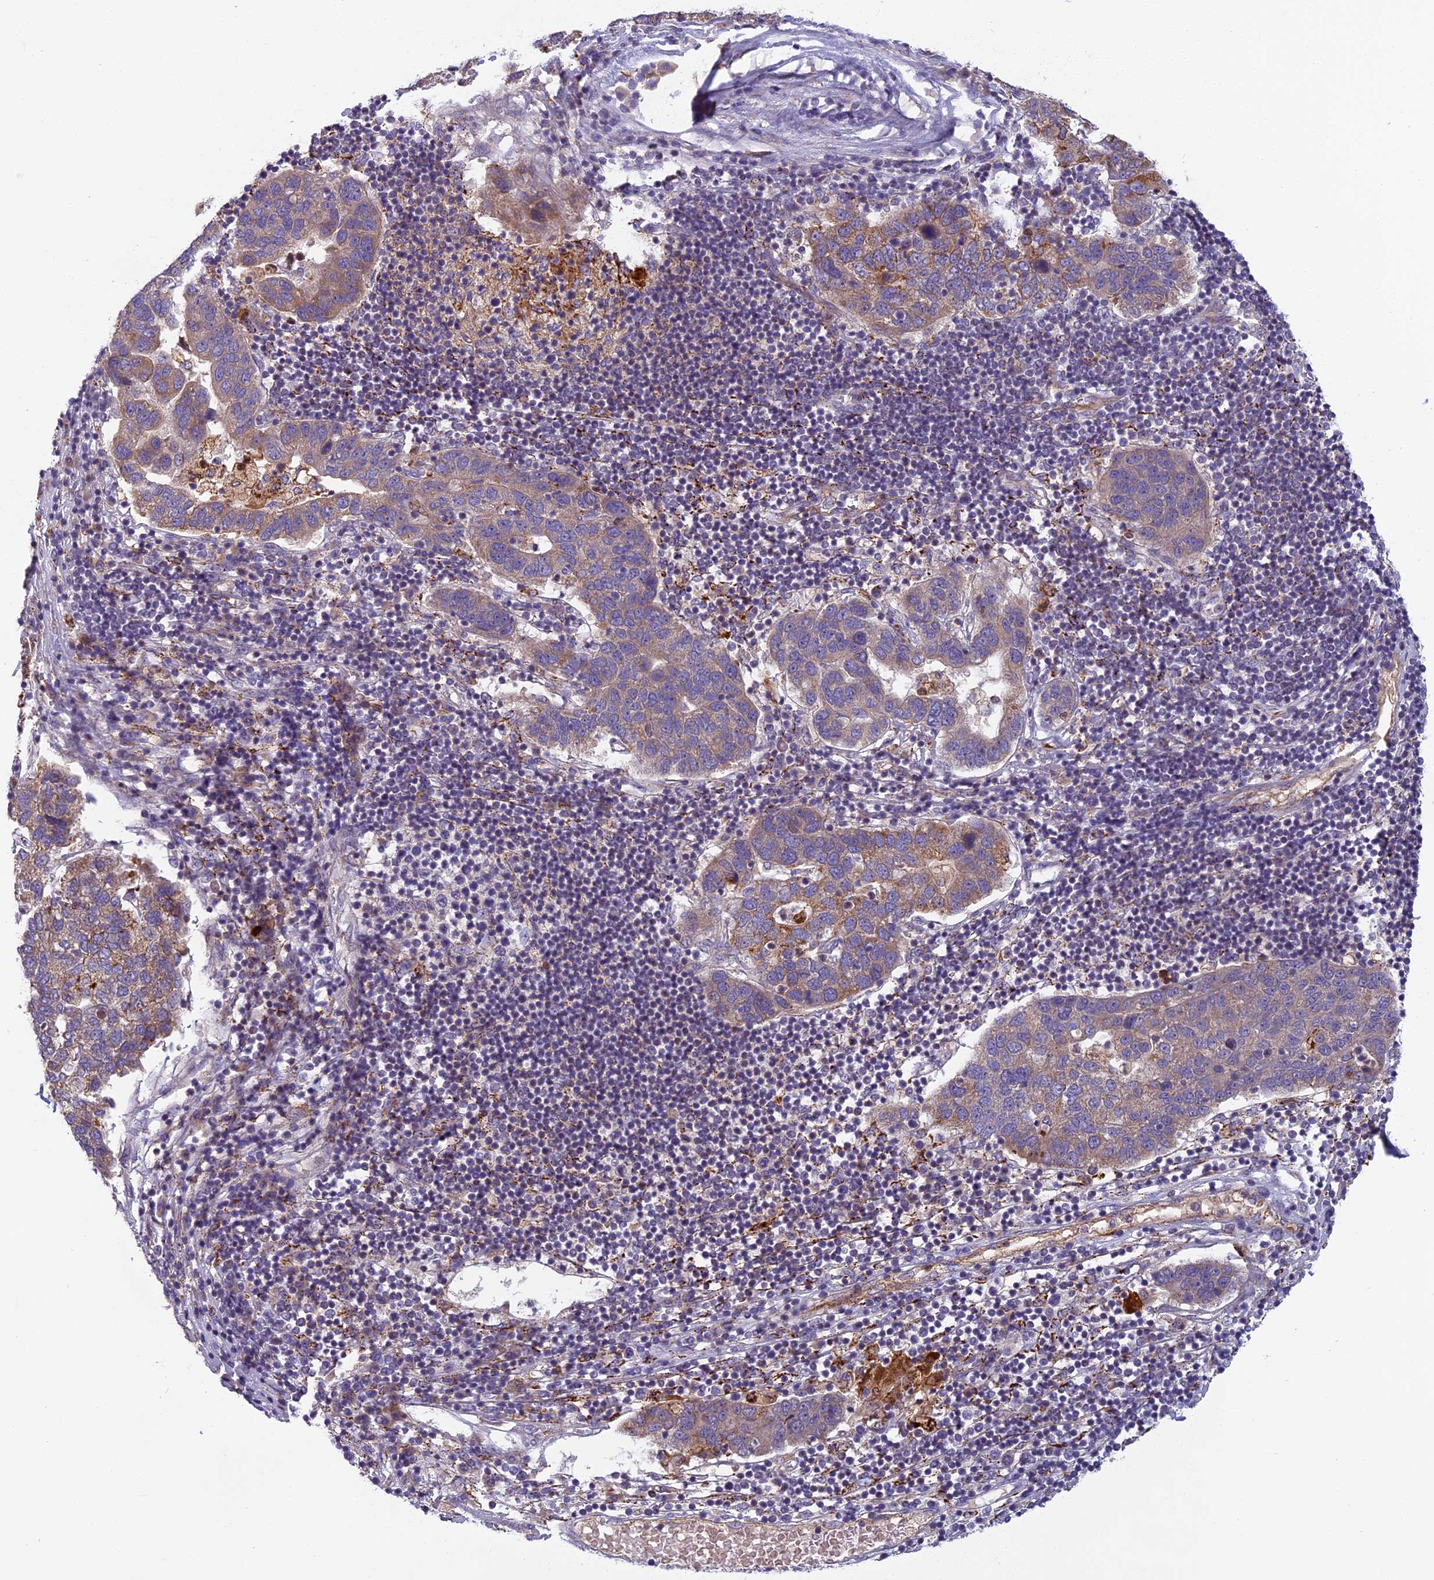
{"staining": {"intensity": "moderate", "quantity": "25%-75%", "location": "cytoplasmic/membranous"}, "tissue": "pancreatic cancer", "cell_type": "Tumor cells", "image_type": "cancer", "snomed": [{"axis": "morphology", "description": "Adenocarcinoma, NOS"}, {"axis": "topography", "description": "Pancreas"}], "caption": "An immunohistochemistry (IHC) micrograph of tumor tissue is shown. Protein staining in brown highlights moderate cytoplasmic/membranous positivity in pancreatic cancer (adenocarcinoma) within tumor cells.", "gene": "SEMA7A", "patient": {"sex": "female", "age": 61}}